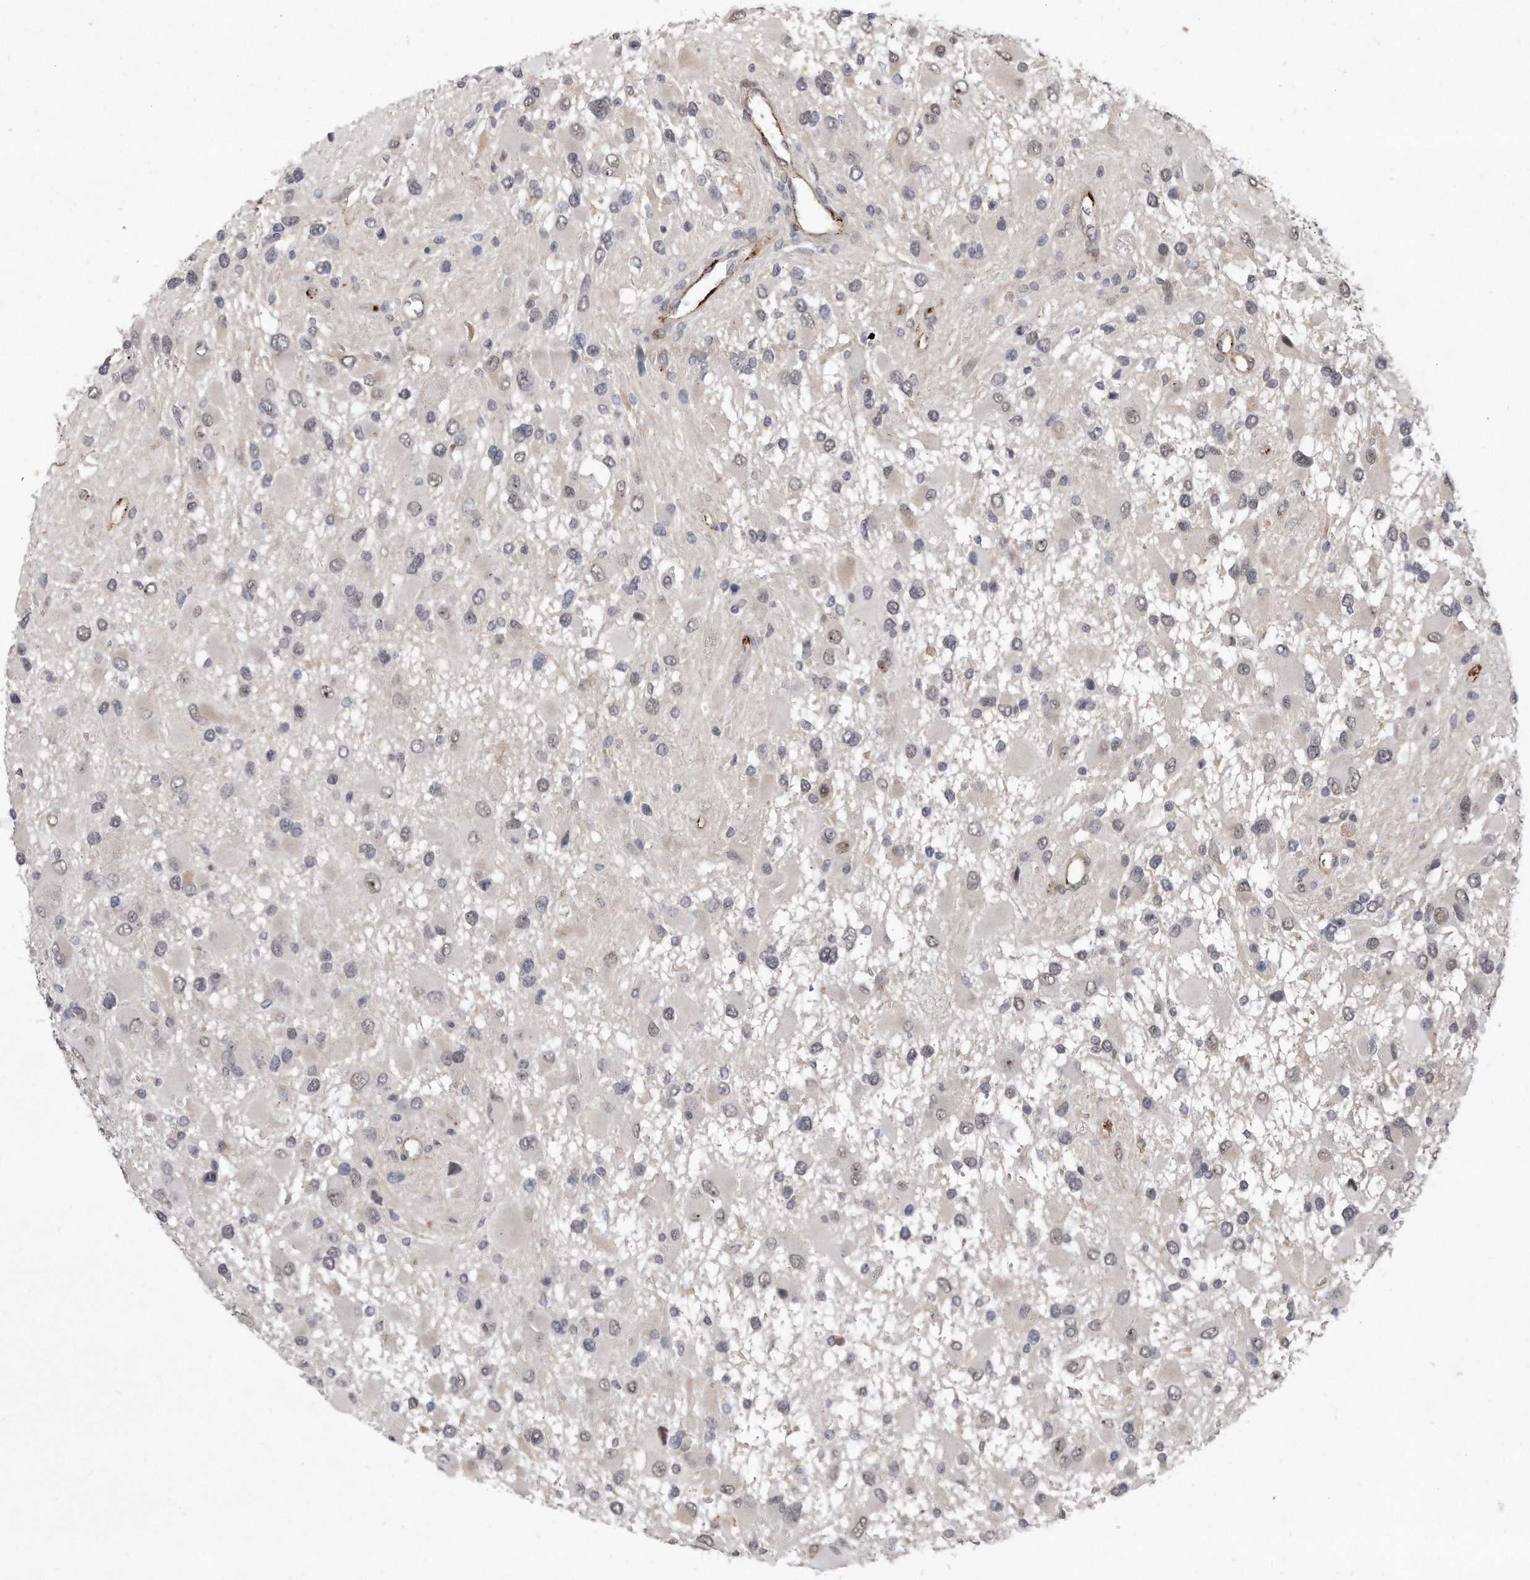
{"staining": {"intensity": "negative", "quantity": "none", "location": "none"}, "tissue": "glioma", "cell_type": "Tumor cells", "image_type": "cancer", "snomed": [{"axis": "morphology", "description": "Glioma, malignant, High grade"}, {"axis": "topography", "description": "Brain"}], "caption": "Tumor cells are negative for protein expression in human glioma.", "gene": "PGBD2", "patient": {"sex": "male", "age": 53}}